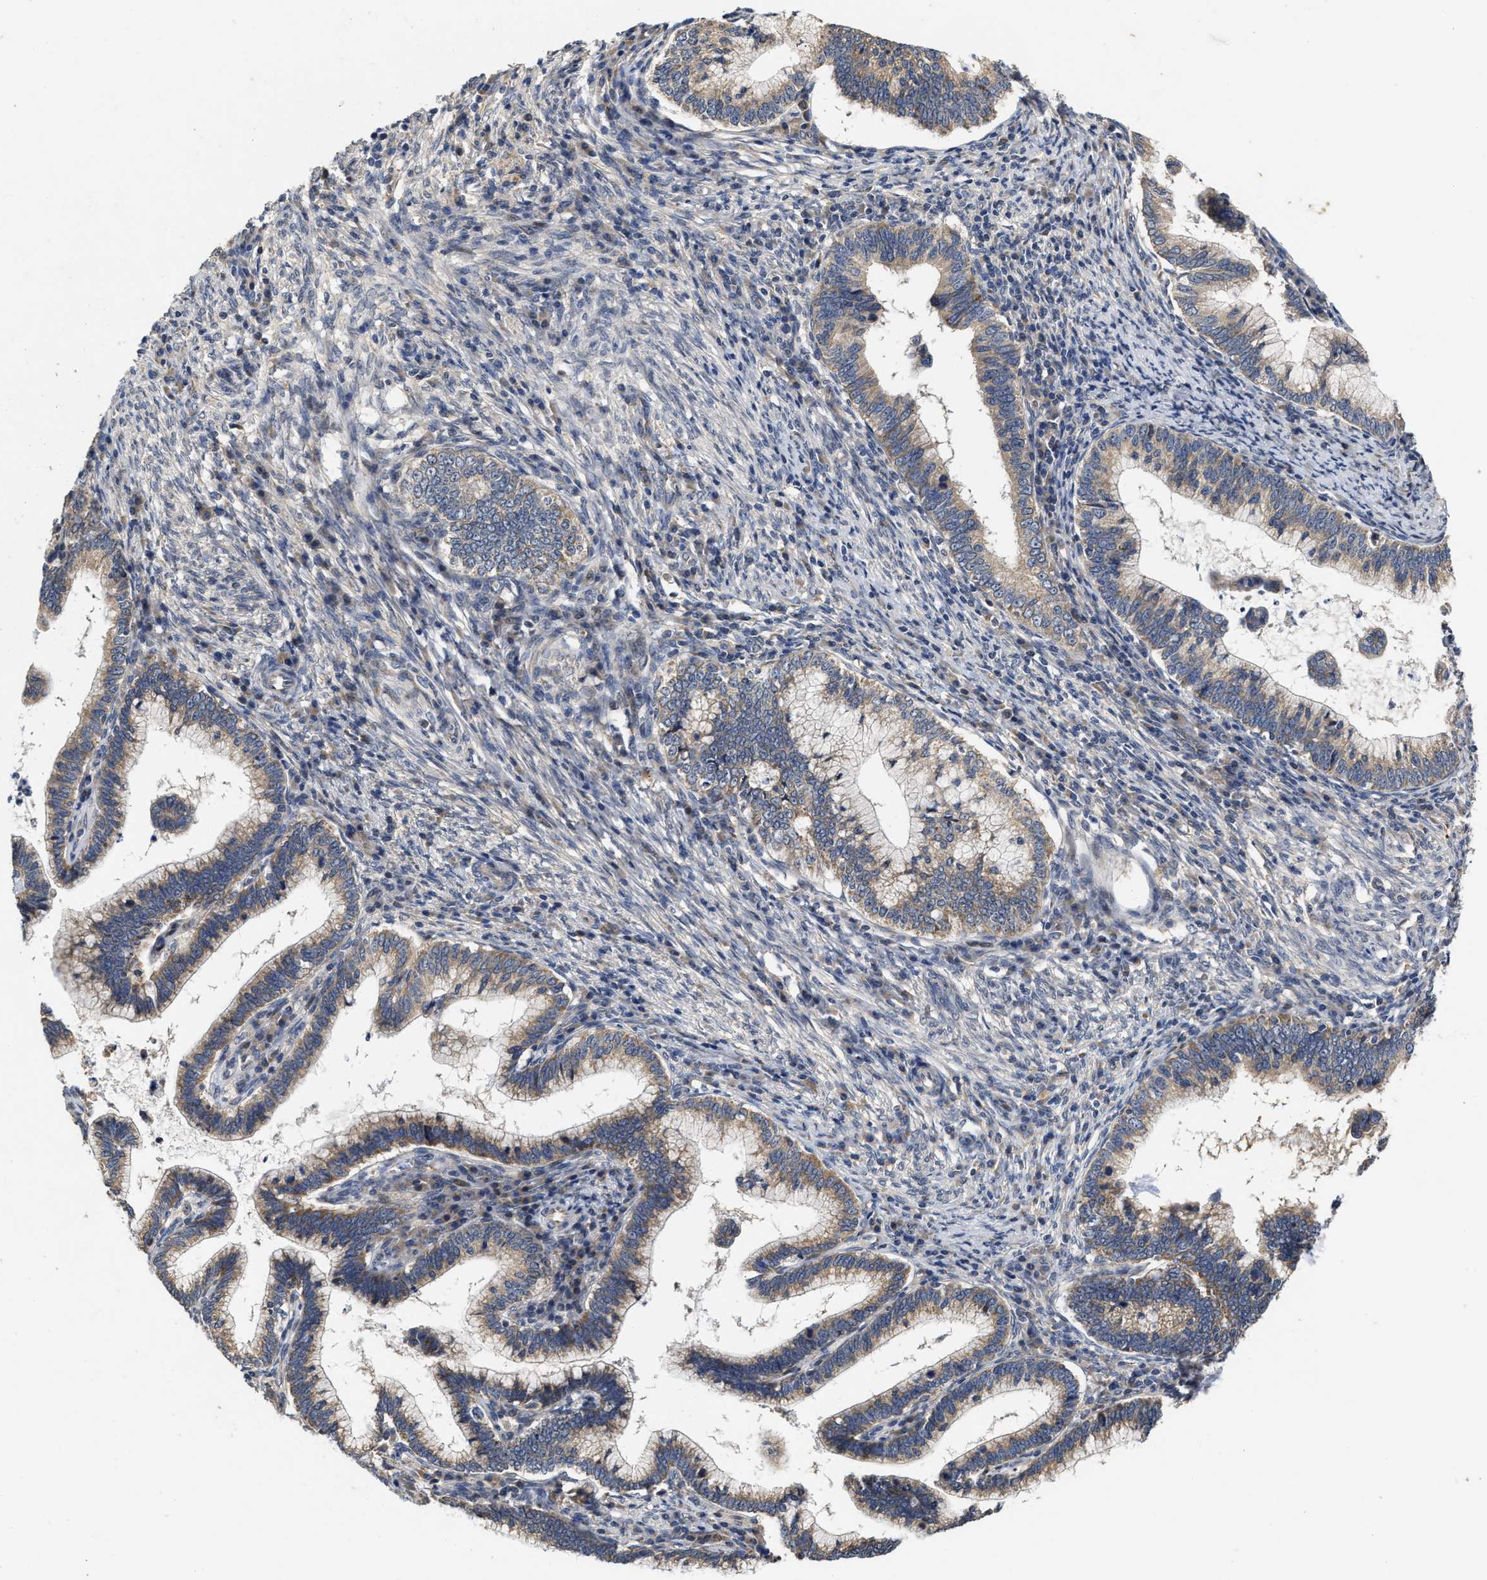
{"staining": {"intensity": "weak", "quantity": "25%-75%", "location": "cytoplasmic/membranous"}, "tissue": "cervical cancer", "cell_type": "Tumor cells", "image_type": "cancer", "snomed": [{"axis": "morphology", "description": "Adenocarcinoma, NOS"}, {"axis": "topography", "description": "Cervix"}], "caption": "Cervical cancer tissue displays weak cytoplasmic/membranous staining in about 25%-75% of tumor cells, visualized by immunohistochemistry.", "gene": "SCYL2", "patient": {"sex": "female", "age": 36}}